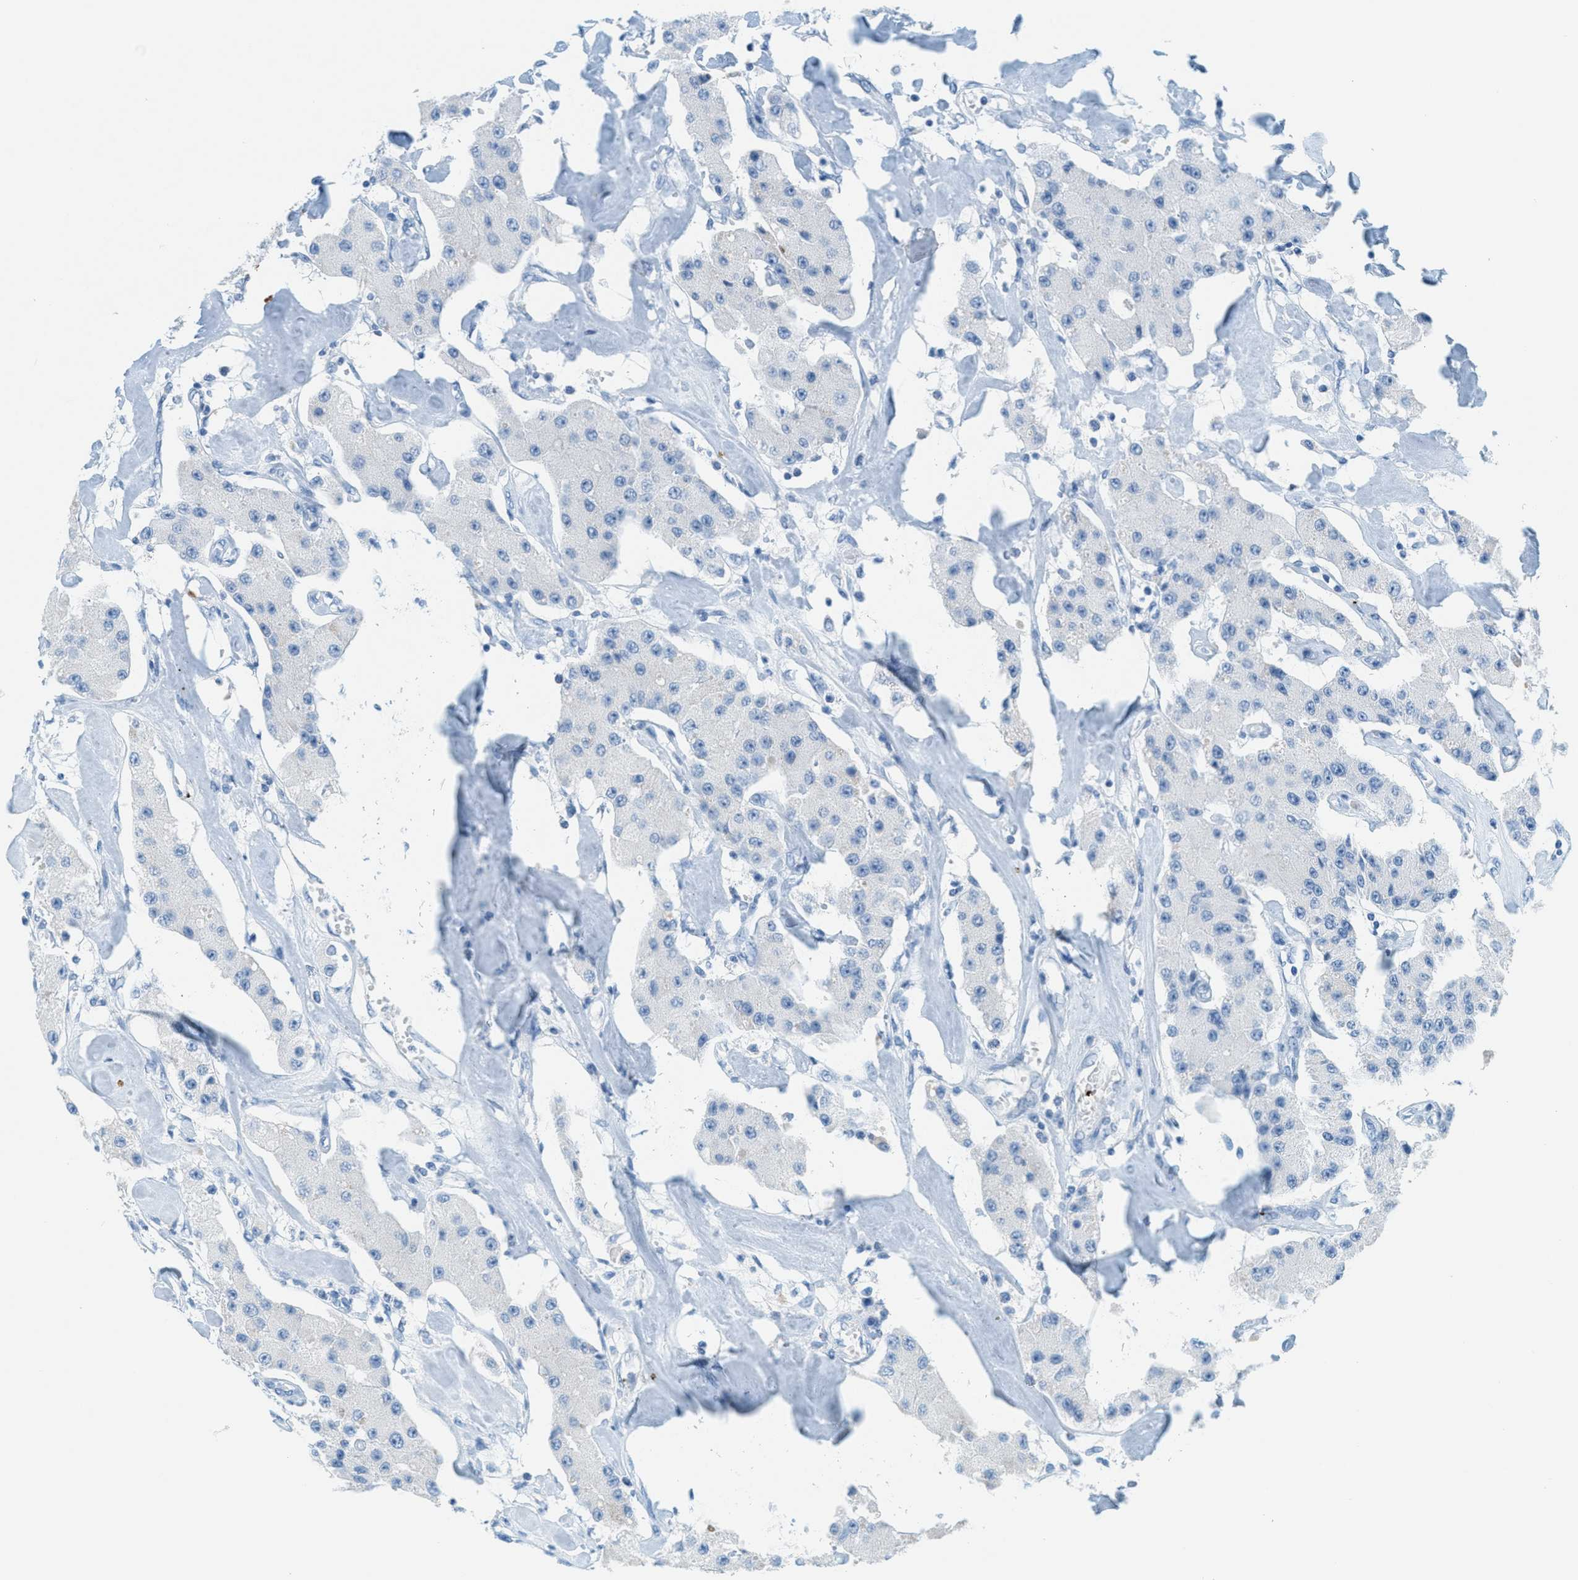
{"staining": {"intensity": "negative", "quantity": "none", "location": "none"}, "tissue": "carcinoid", "cell_type": "Tumor cells", "image_type": "cancer", "snomed": [{"axis": "morphology", "description": "Carcinoid, malignant, NOS"}, {"axis": "topography", "description": "Pancreas"}], "caption": "The IHC photomicrograph has no significant staining in tumor cells of carcinoid tissue.", "gene": "PPBP", "patient": {"sex": "male", "age": 41}}